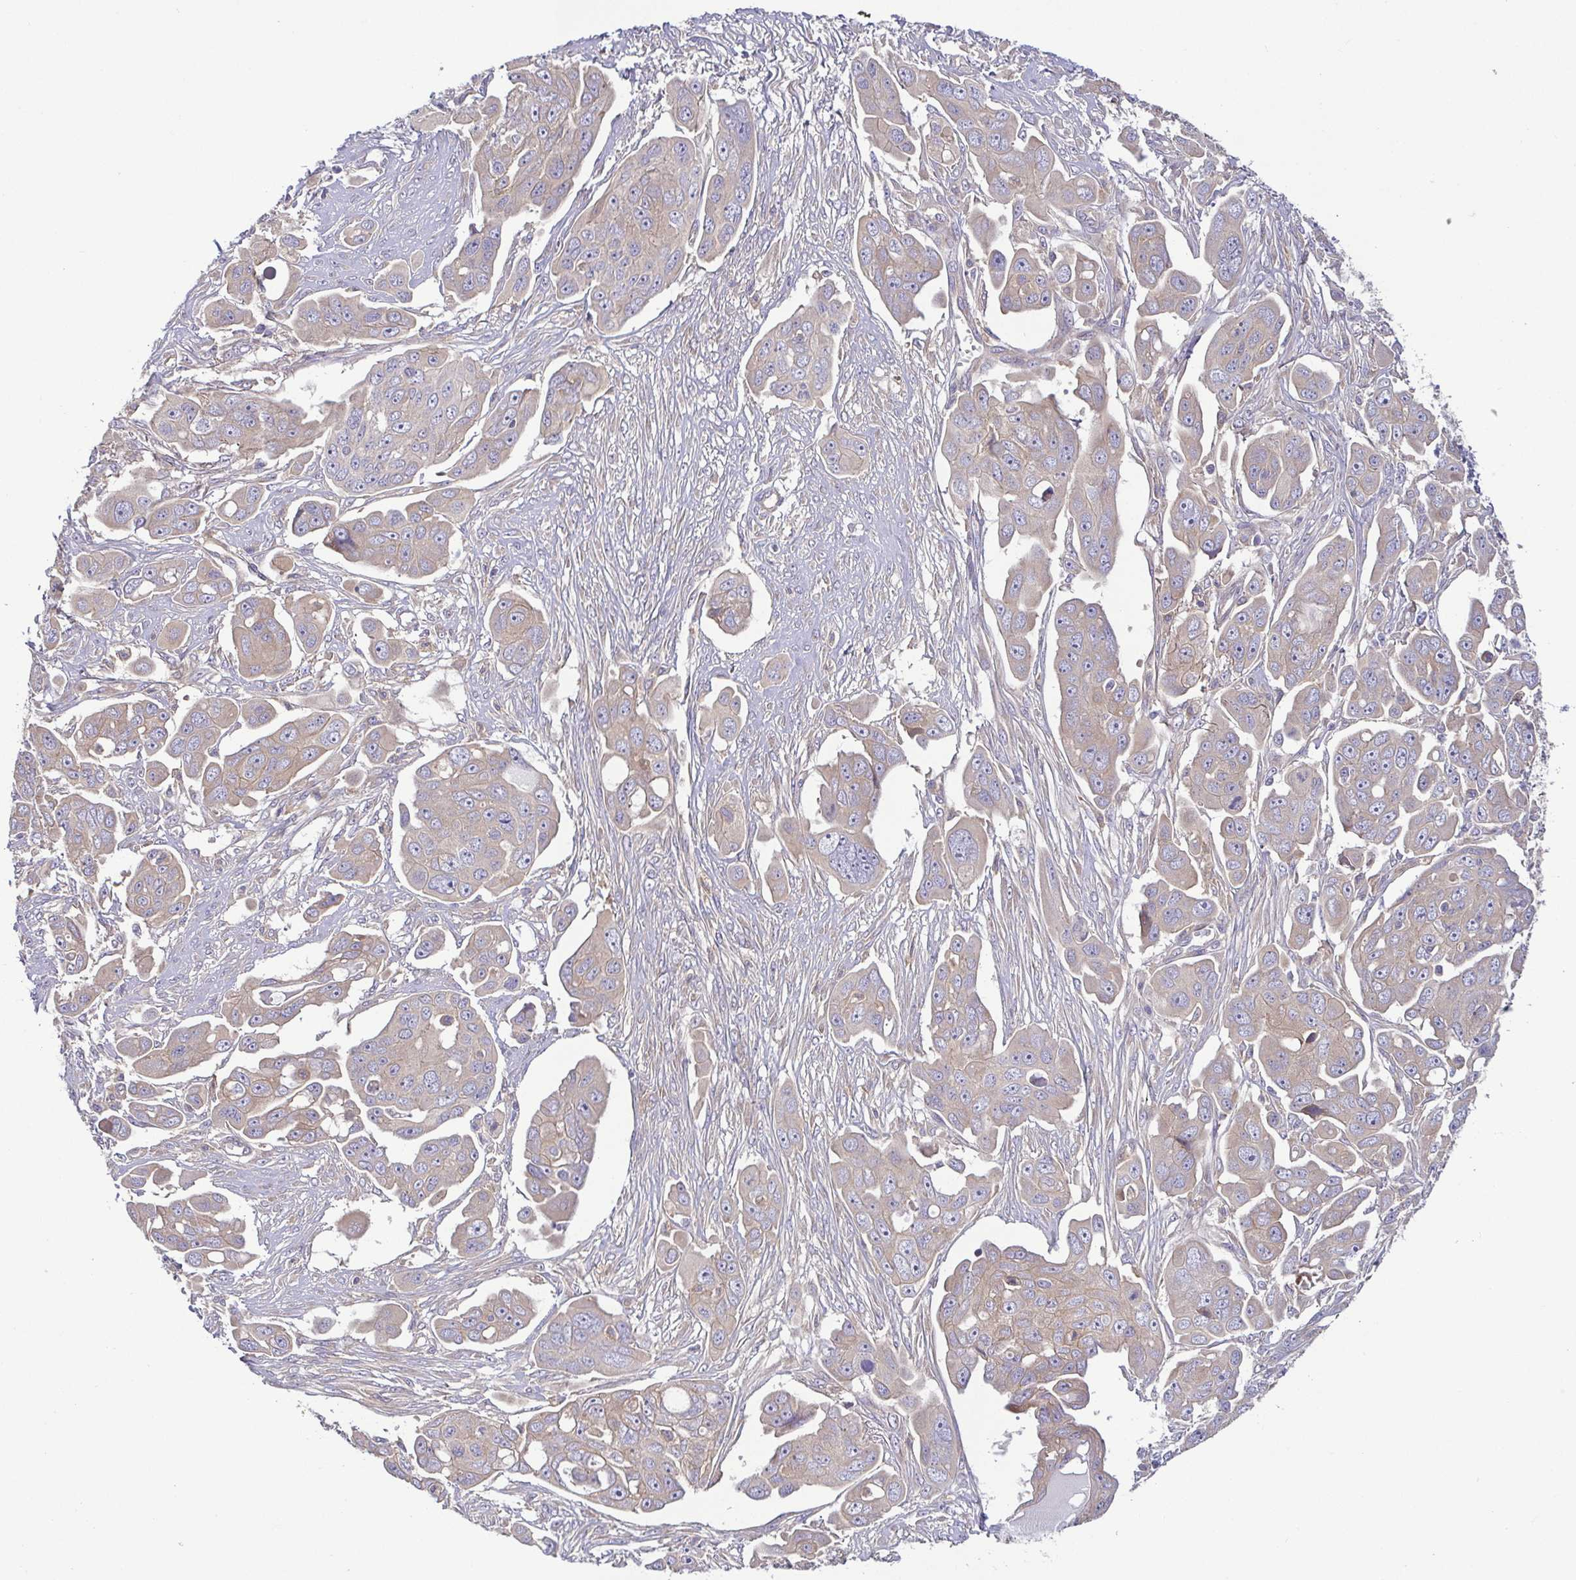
{"staining": {"intensity": "weak", "quantity": "25%-75%", "location": "cytoplasmic/membranous"}, "tissue": "ovarian cancer", "cell_type": "Tumor cells", "image_type": "cancer", "snomed": [{"axis": "morphology", "description": "Carcinoma, endometroid"}, {"axis": "topography", "description": "Ovary"}], "caption": "The immunohistochemical stain shows weak cytoplasmic/membranous staining in tumor cells of ovarian cancer tissue.", "gene": "LMF2", "patient": {"sex": "female", "age": 70}}